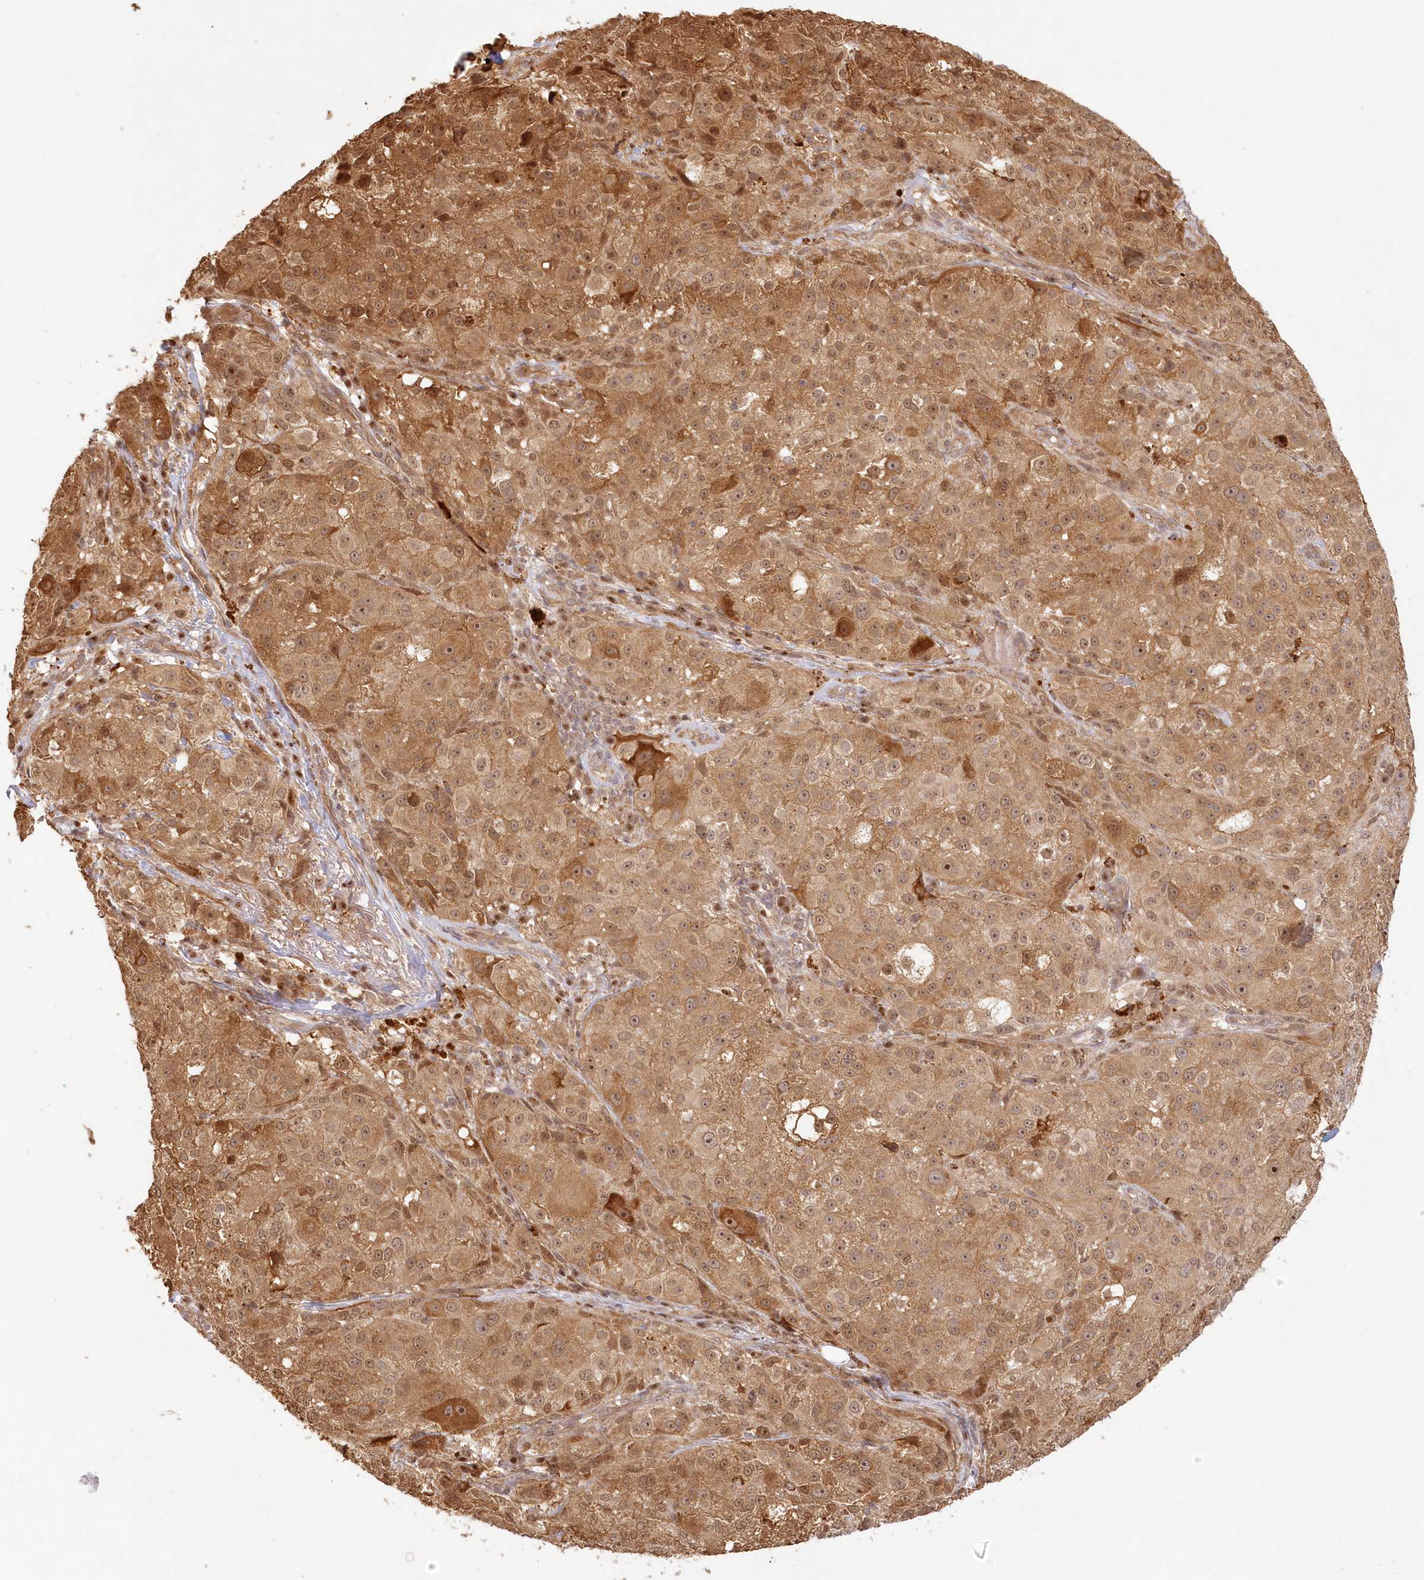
{"staining": {"intensity": "moderate", "quantity": ">75%", "location": "cytoplasmic/membranous,nuclear"}, "tissue": "melanoma", "cell_type": "Tumor cells", "image_type": "cancer", "snomed": [{"axis": "morphology", "description": "Necrosis, NOS"}, {"axis": "morphology", "description": "Malignant melanoma, NOS"}, {"axis": "topography", "description": "Skin"}], "caption": "Protein analysis of malignant melanoma tissue shows moderate cytoplasmic/membranous and nuclear staining in about >75% of tumor cells. (DAB (3,3'-diaminobenzidine) IHC with brightfield microscopy, high magnification).", "gene": "KIAA0232", "patient": {"sex": "female", "age": 87}}